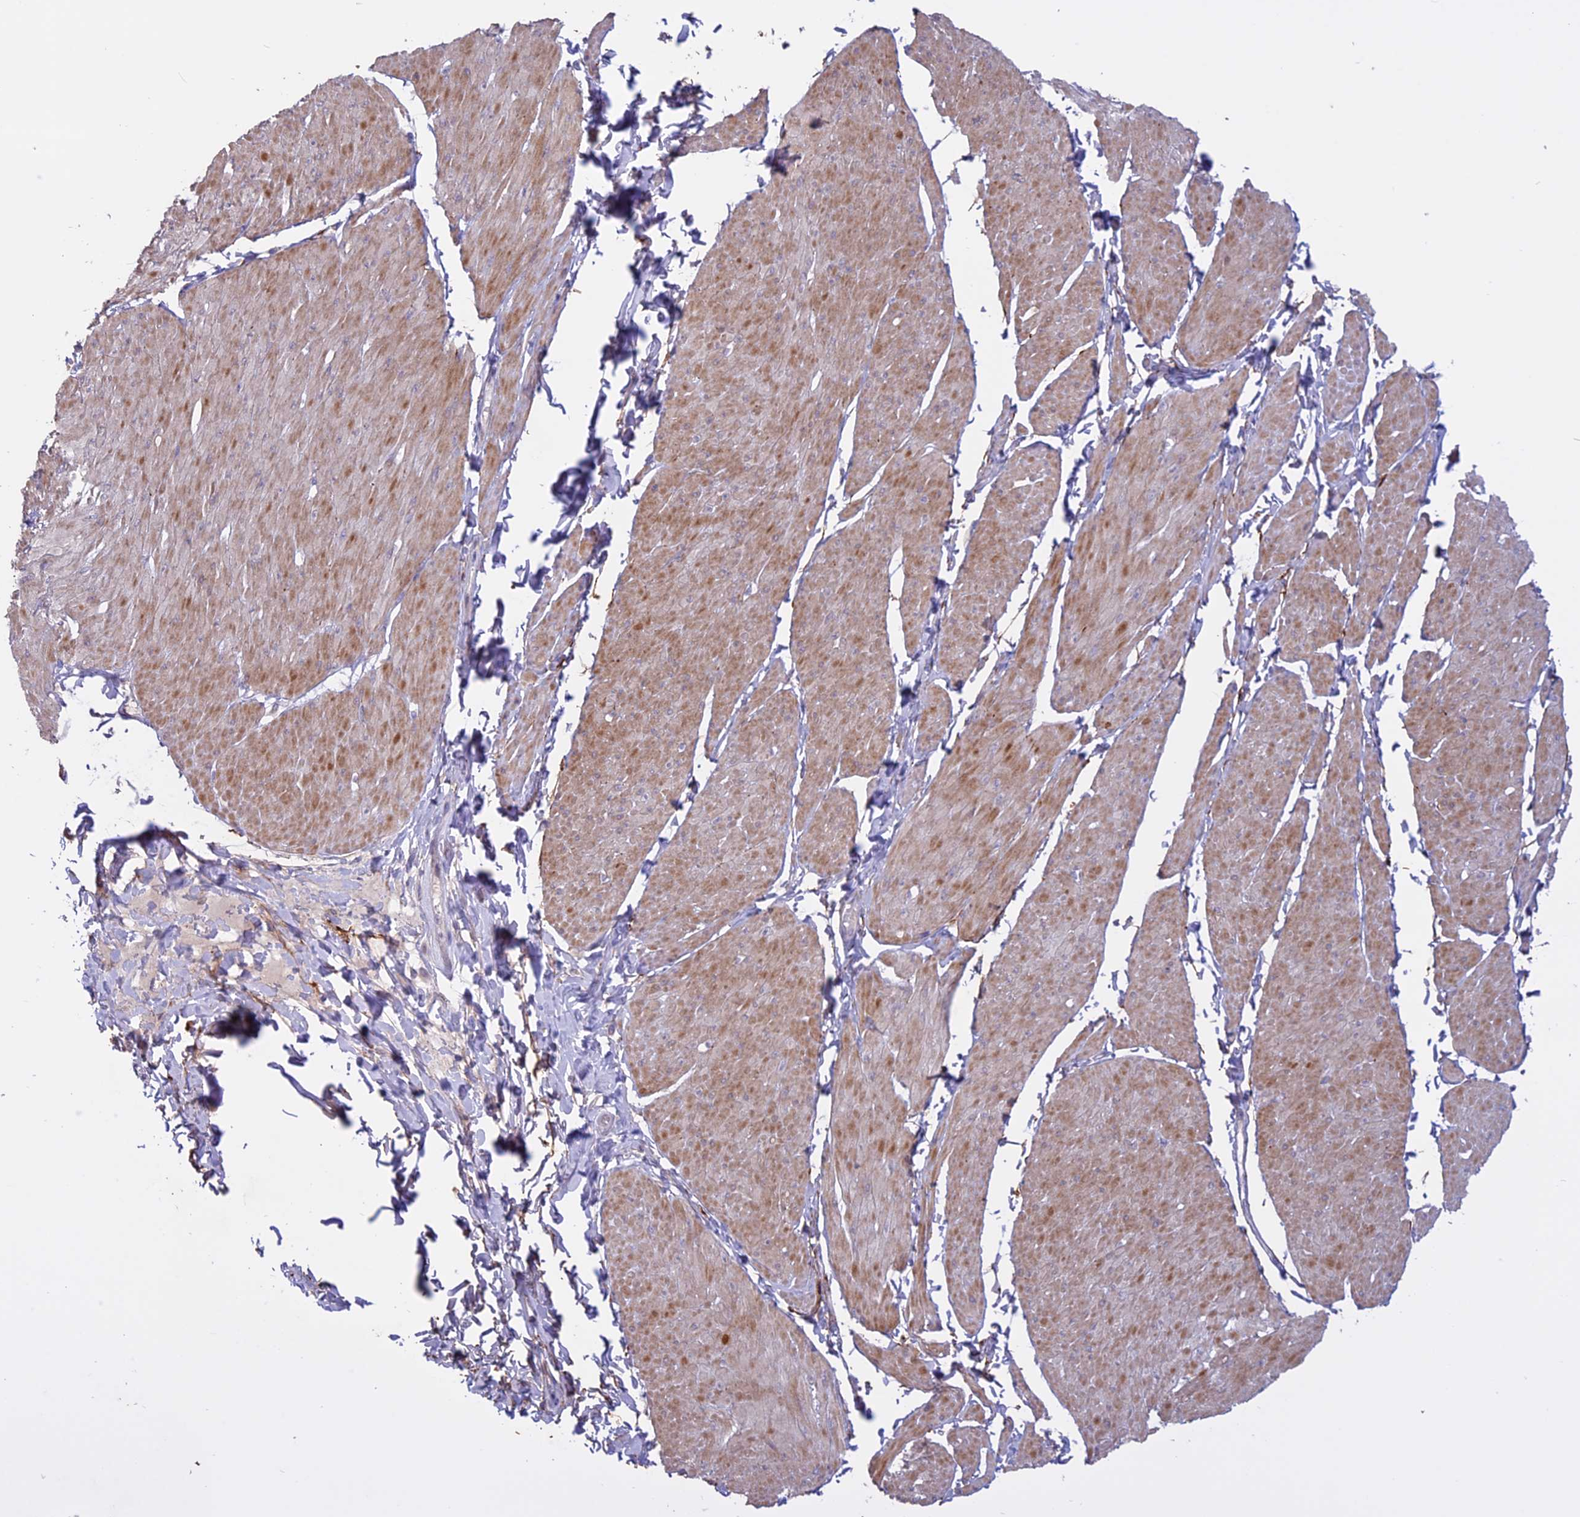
{"staining": {"intensity": "moderate", "quantity": ">75%", "location": "cytoplasmic/membranous"}, "tissue": "smooth muscle", "cell_type": "Smooth muscle cells", "image_type": "normal", "snomed": [{"axis": "morphology", "description": "Urothelial carcinoma, High grade"}, {"axis": "topography", "description": "Urinary bladder"}], "caption": "An image of human smooth muscle stained for a protein reveals moderate cytoplasmic/membranous brown staining in smooth muscle cells. The staining was performed using DAB, with brown indicating positive protein expression. Nuclei are stained blue with hematoxylin.", "gene": "SPHKAP", "patient": {"sex": "male", "age": 46}}